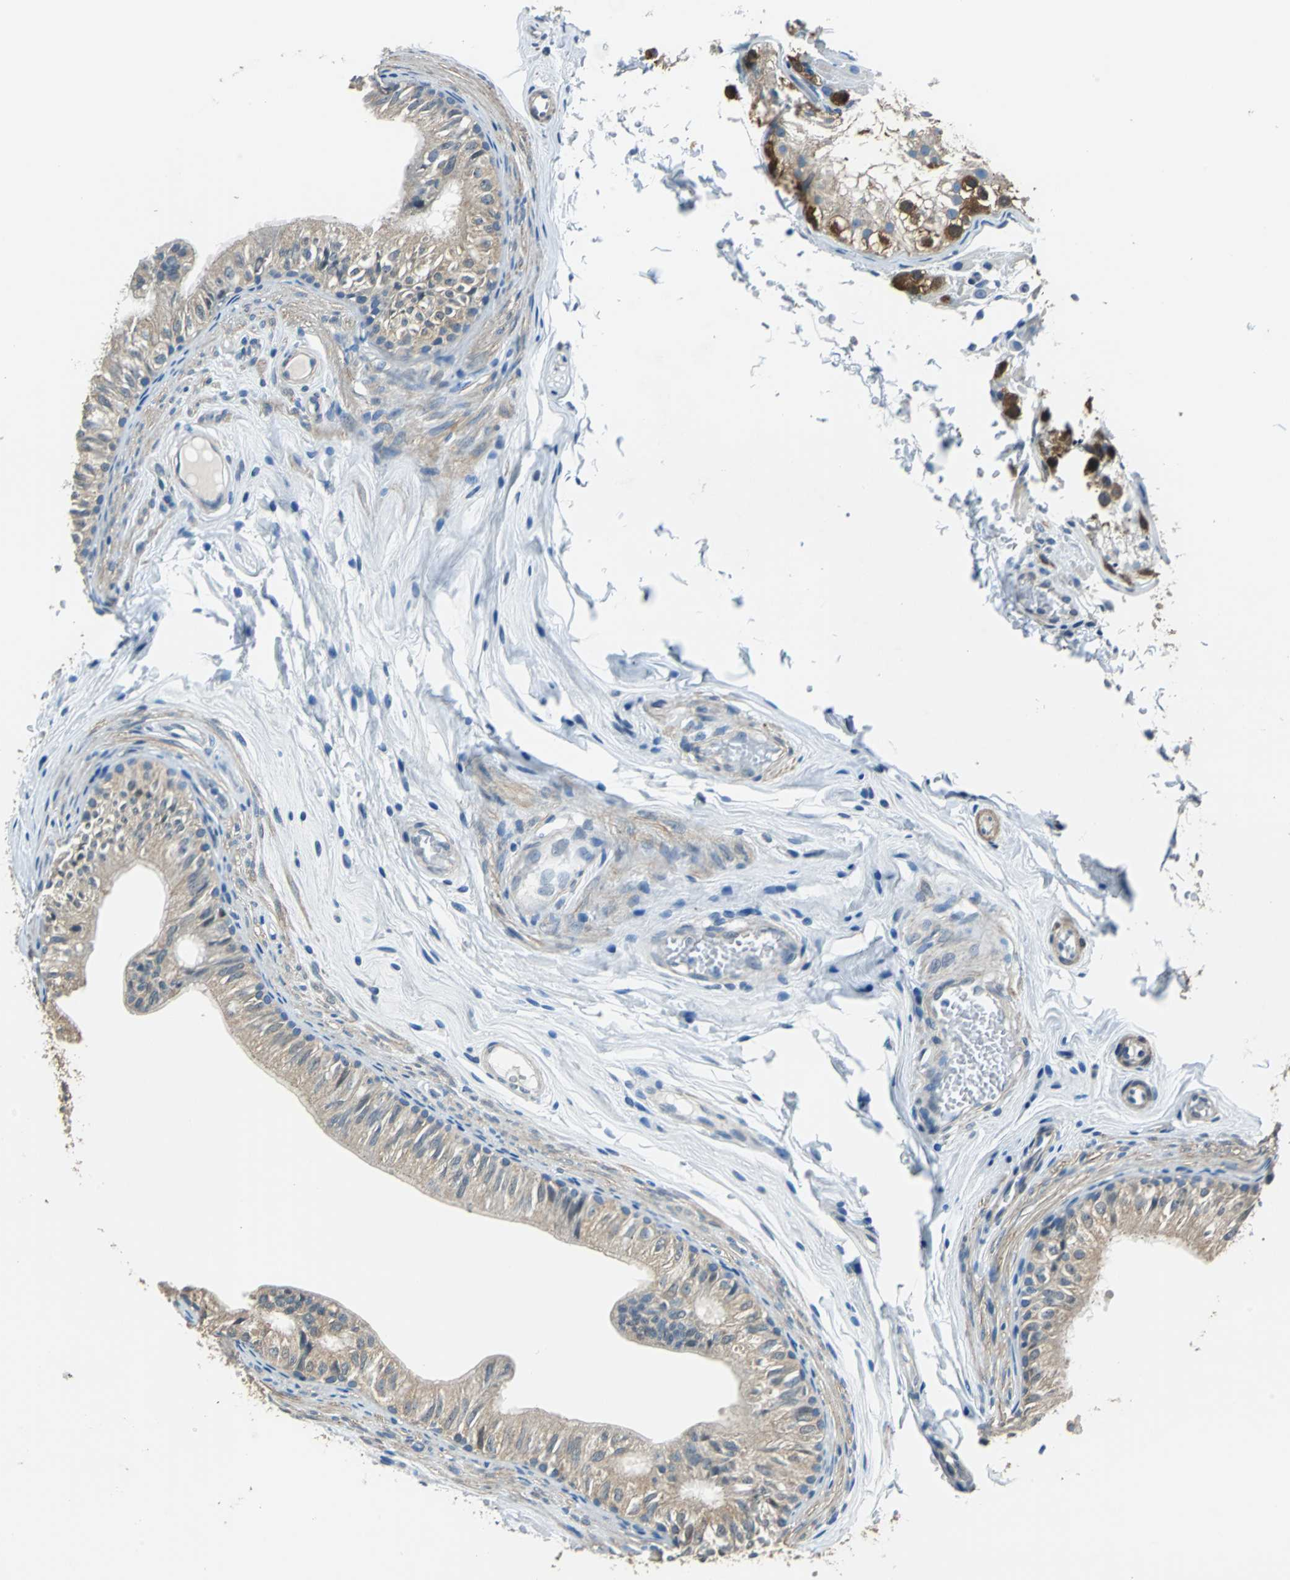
{"staining": {"intensity": "moderate", "quantity": ">75%", "location": "cytoplasmic/membranous"}, "tissue": "epididymis", "cell_type": "Glandular cells", "image_type": "normal", "snomed": [{"axis": "morphology", "description": "Normal tissue, NOS"}, {"axis": "topography", "description": "Testis"}, {"axis": "topography", "description": "Epididymis"}], "caption": "Glandular cells show moderate cytoplasmic/membranous expression in approximately >75% of cells in unremarkable epididymis.", "gene": "FKBP4", "patient": {"sex": "male", "age": 36}}